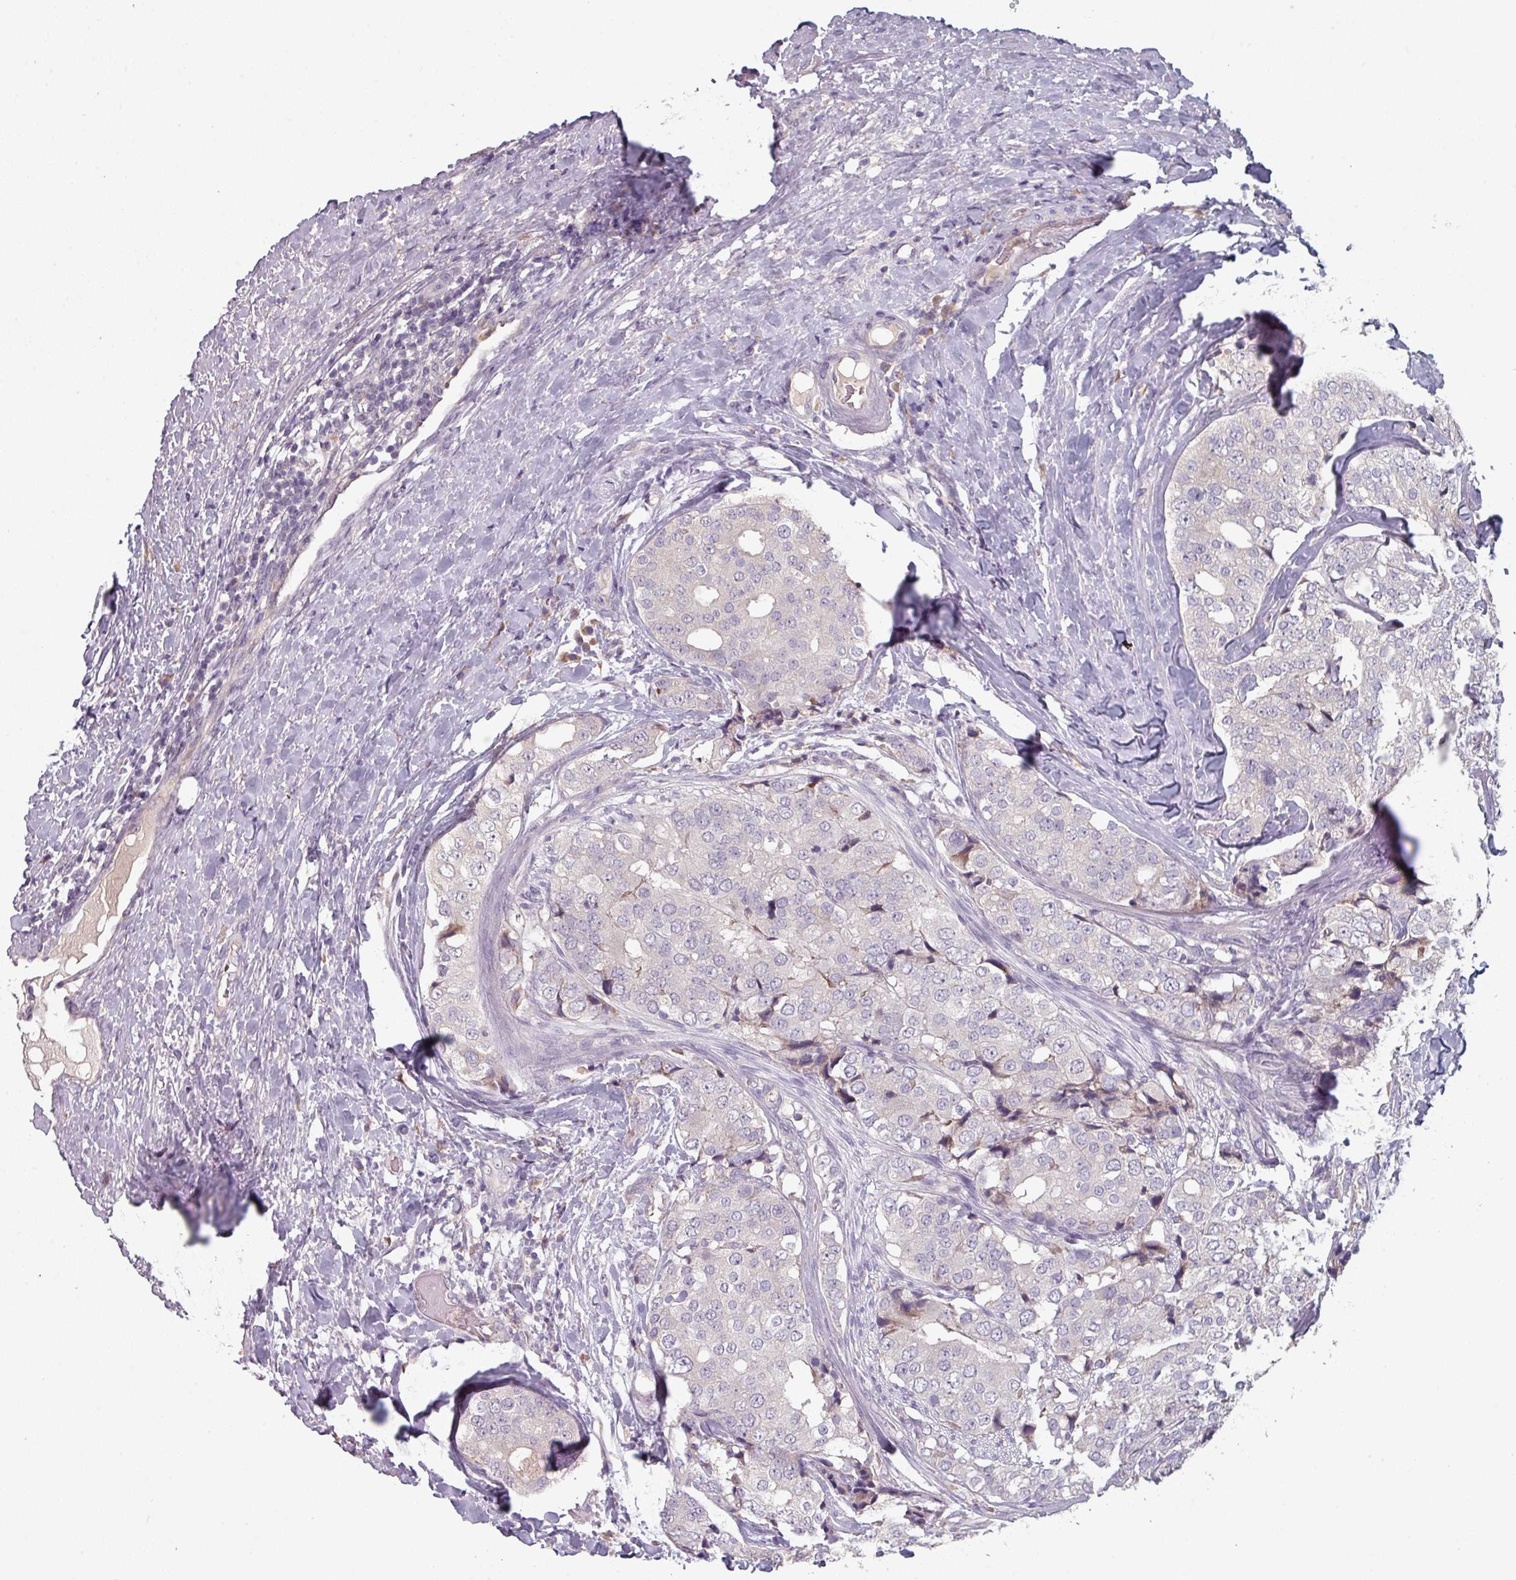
{"staining": {"intensity": "negative", "quantity": "none", "location": "none"}, "tissue": "prostate cancer", "cell_type": "Tumor cells", "image_type": "cancer", "snomed": [{"axis": "morphology", "description": "Adenocarcinoma, High grade"}, {"axis": "topography", "description": "Prostate"}], "caption": "Prostate cancer (adenocarcinoma (high-grade)) was stained to show a protein in brown. There is no significant staining in tumor cells.", "gene": "PRAMEF8", "patient": {"sex": "male", "age": 49}}